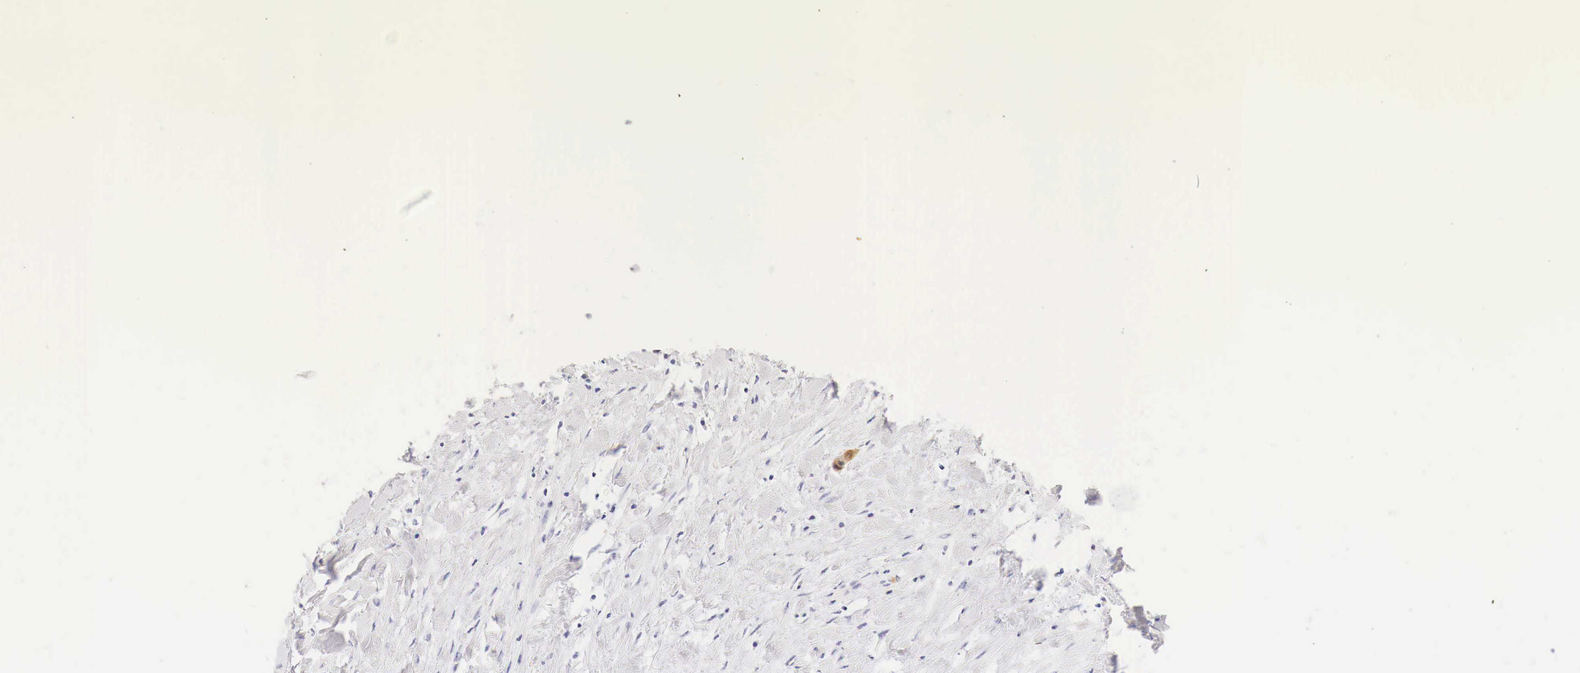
{"staining": {"intensity": "moderate", "quantity": "<25%", "location": "cytoplasmic/membranous,nuclear"}, "tissue": "liver cancer", "cell_type": "Tumor cells", "image_type": "cancer", "snomed": [{"axis": "morphology", "description": "Cholangiocarcinoma"}, {"axis": "topography", "description": "Liver"}], "caption": "Moderate cytoplasmic/membranous and nuclear expression is present in approximately <25% of tumor cells in cholangiocarcinoma (liver).", "gene": "CDKN2A", "patient": {"sex": "male", "age": 57}}